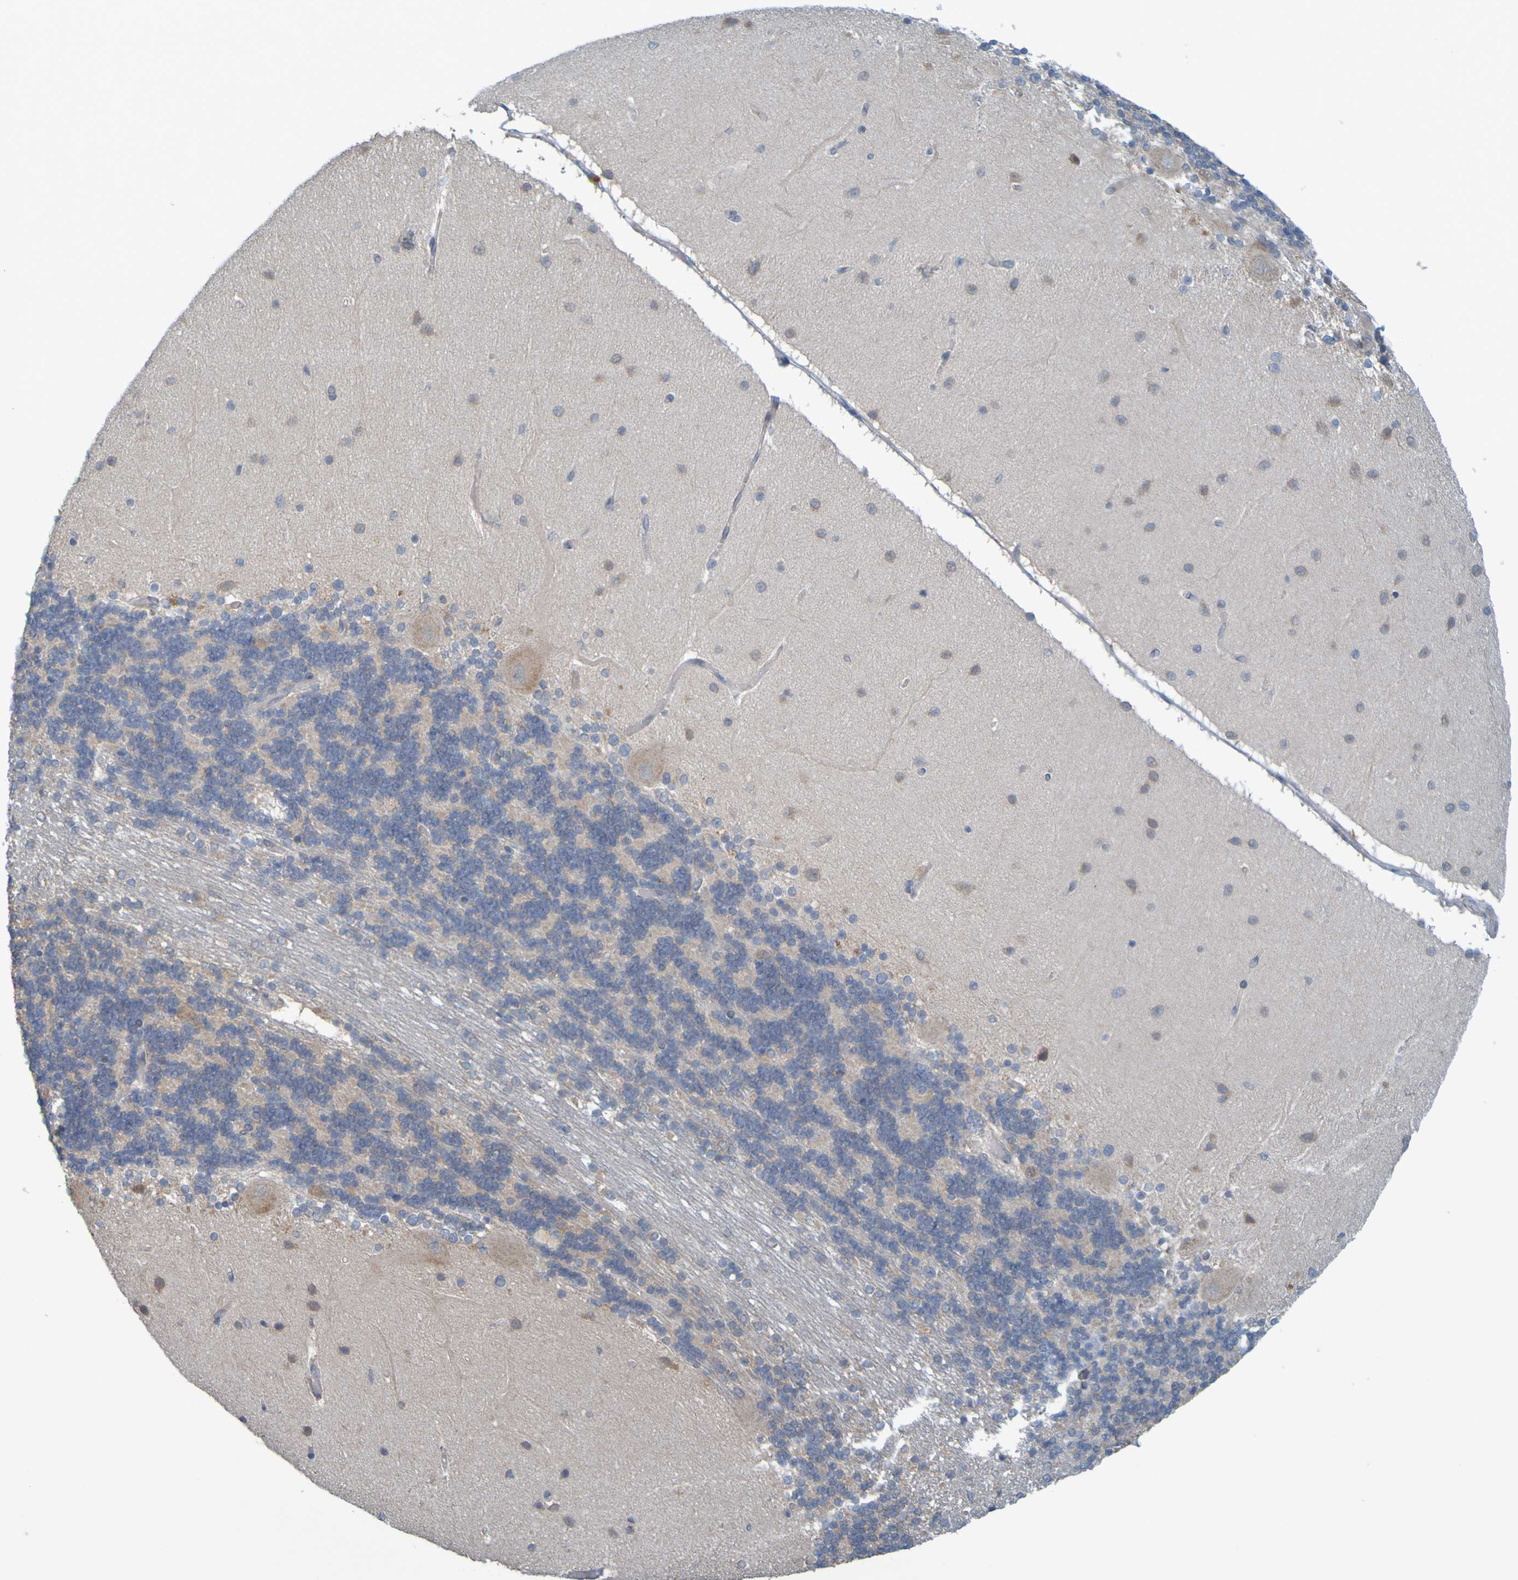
{"staining": {"intensity": "weak", "quantity": ">75%", "location": "cytoplasmic/membranous"}, "tissue": "cerebellum", "cell_type": "Cells in granular layer", "image_type": "normal", "snomed": [{"axis": "morphology", "description": "Normal tissue, NOS"}, {"axis": "topography", "description": "Cerebellum"}], "caption": "Immunohistochemistry image of normal human cerebellum stained for a protein (brown), which exhibits low levels of weak cytoplasmic/membranous positivity in about >75% of cells in granular layer.", "gene": "MOGS", "patient": {"sex": "female", "age": 54}}